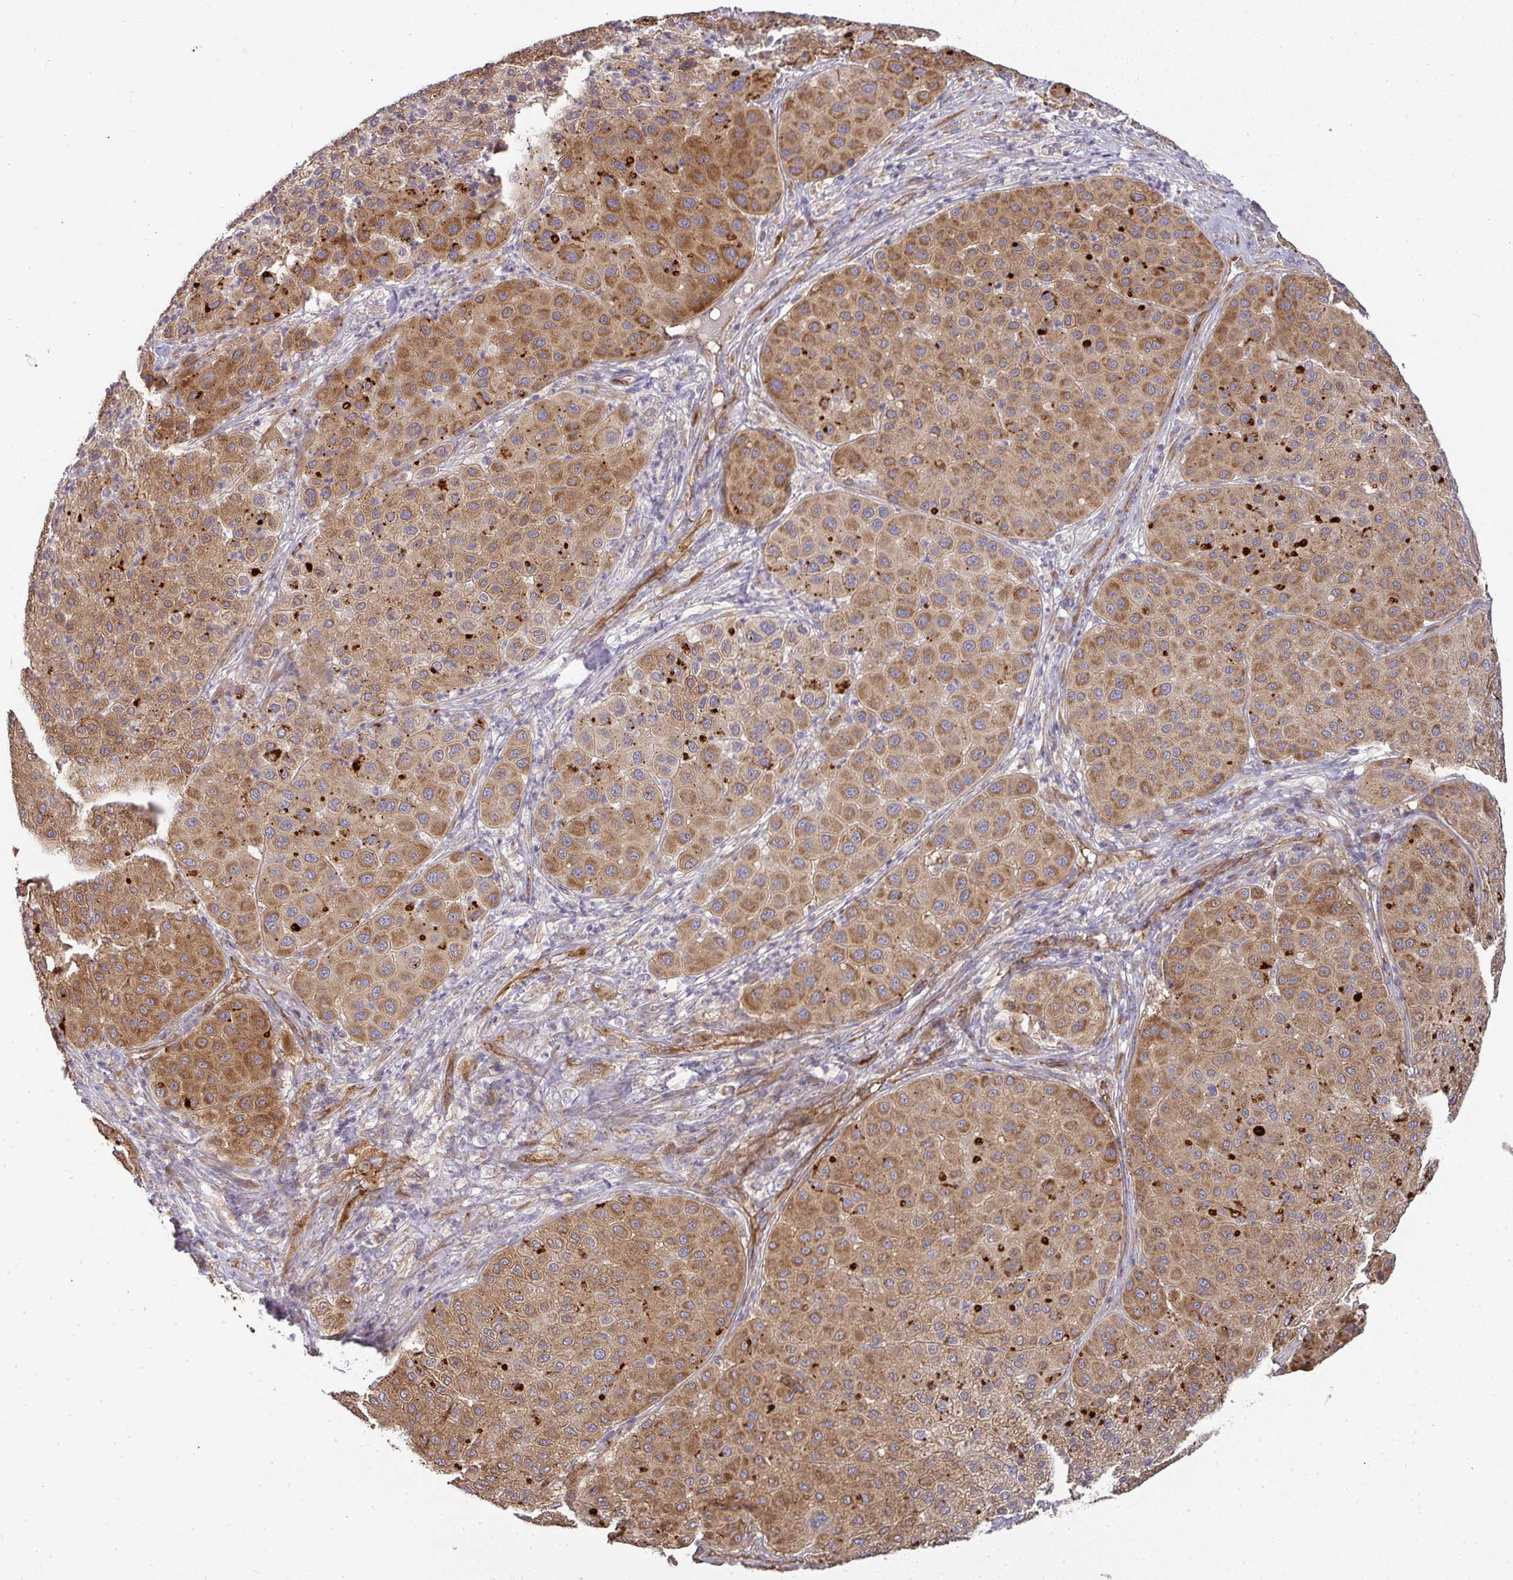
{"staining": {"intensity": "moderate", "quantity": ">75%", "location": "cytoplasmic/membranous"}, "tissue": "melanoma", "cell_type": "Tumor cells", "image_type": "cancer", "snomed": [{"axis": "morphology", "description": "Malignant melanoma, Metastatic site"}, {"axis": "topography", "description": "Smooth muscle"}], "caption": "Protein staining by immunohistochemistry (IHC) demonstrates moderate cytoplasmic/membranous expression in about >75% of tumor cells in malignant melanoma (metastatic site). The staining is performed using DAB (3,3'-diaminobenzidine) brown chromogen to label protein expression. The nuclei are counter-stained blue using hematoxylin.", "gene": "B4GALT6", "patient": {"sex": "male", "age": 41}}